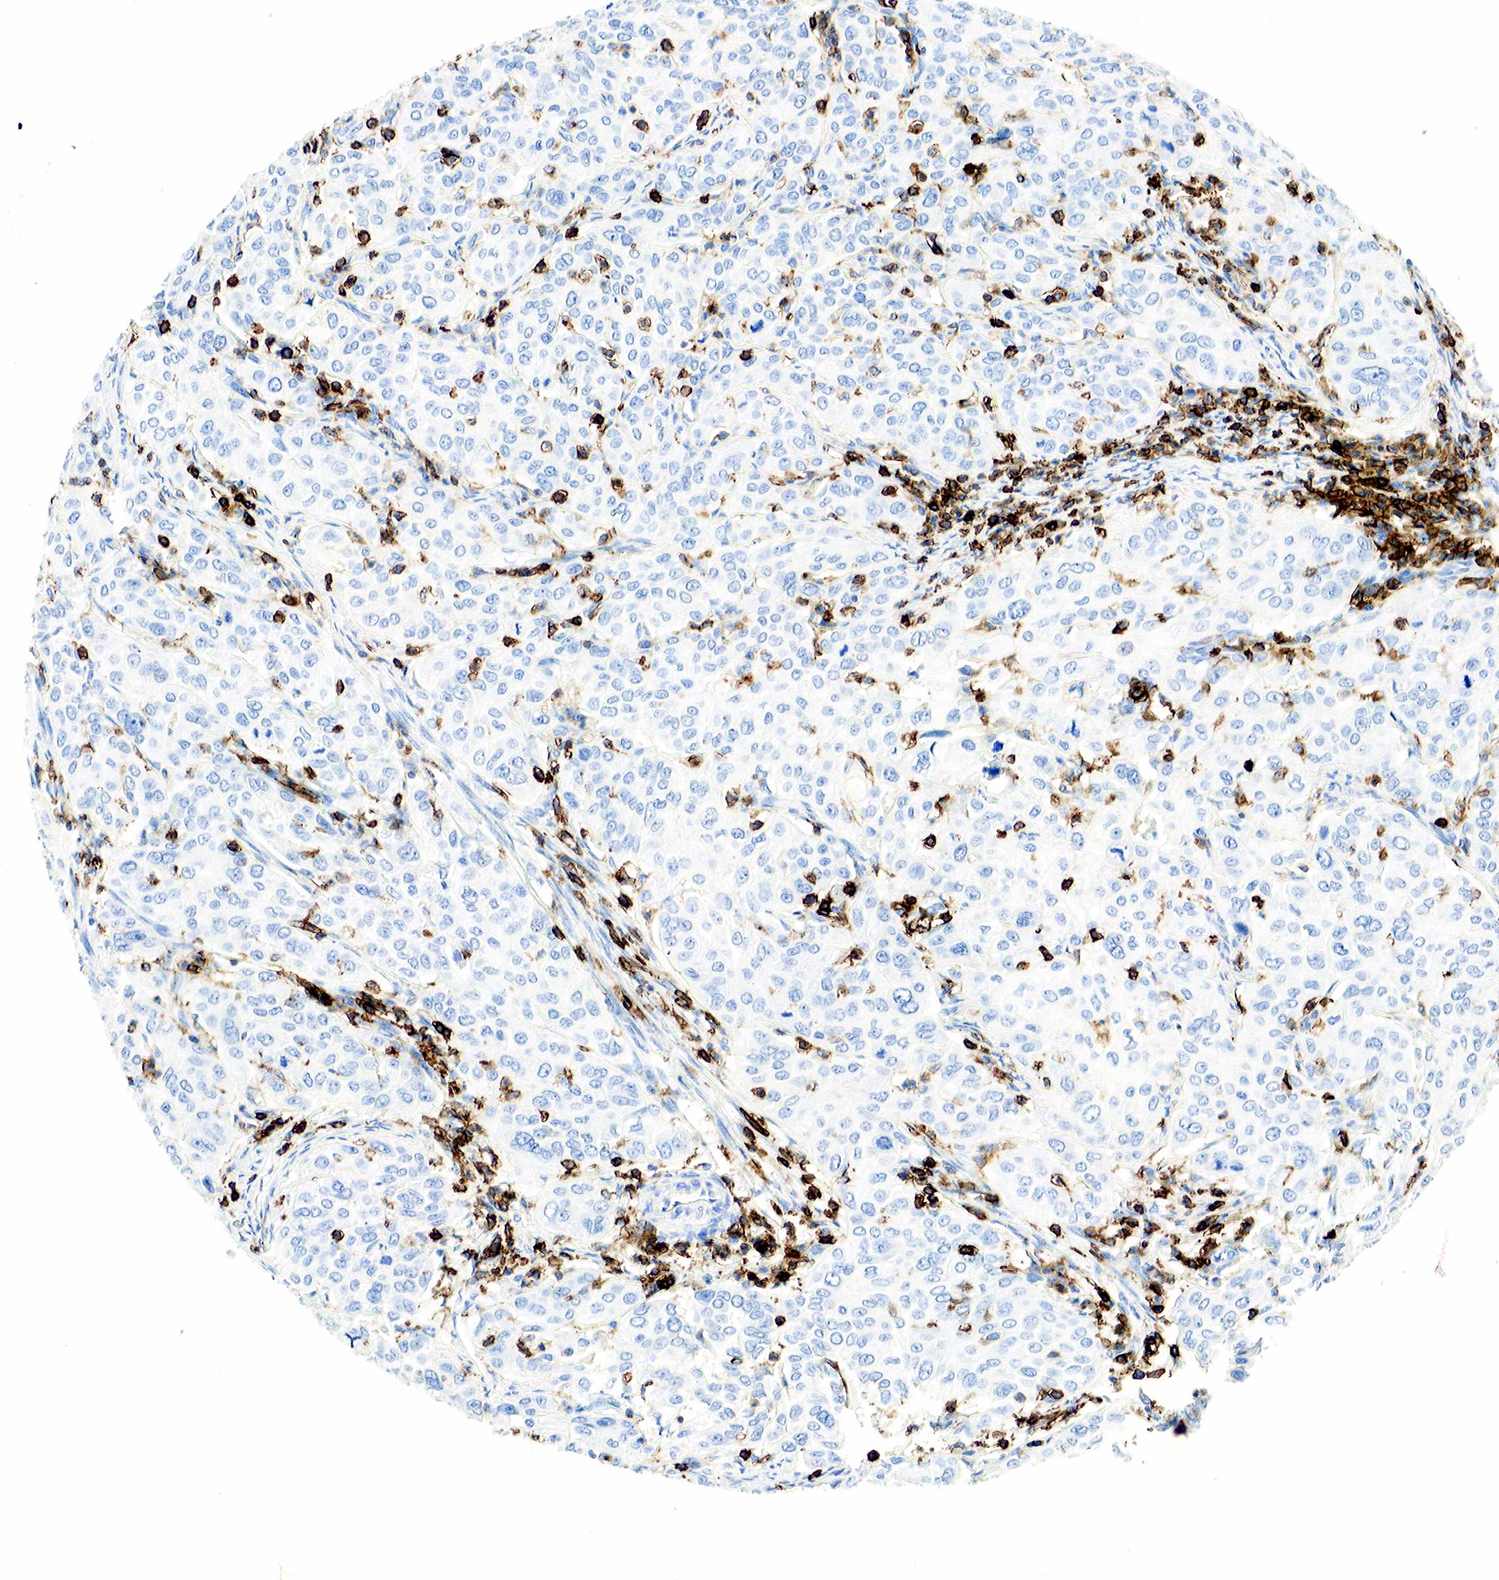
{"staining": {"intensity": "negative", "quantity": "none", "location": "none"}, "tissue": "cervical cancer", "cell_type": "Tumor cells", "image_type": "cancer", "snomed": [{"axis": "morphology", "description": "Squamous cell carcinoma, NOS"}, {"axis": "topography", "description": "Cervix"}], "caption": "Protein analysis of cervical cancer (squamous cell carcinoma) reveals no significant staining in tumor cells.", "gene": "PTPRC", "patient": {"sex": "female", "age": 38}}